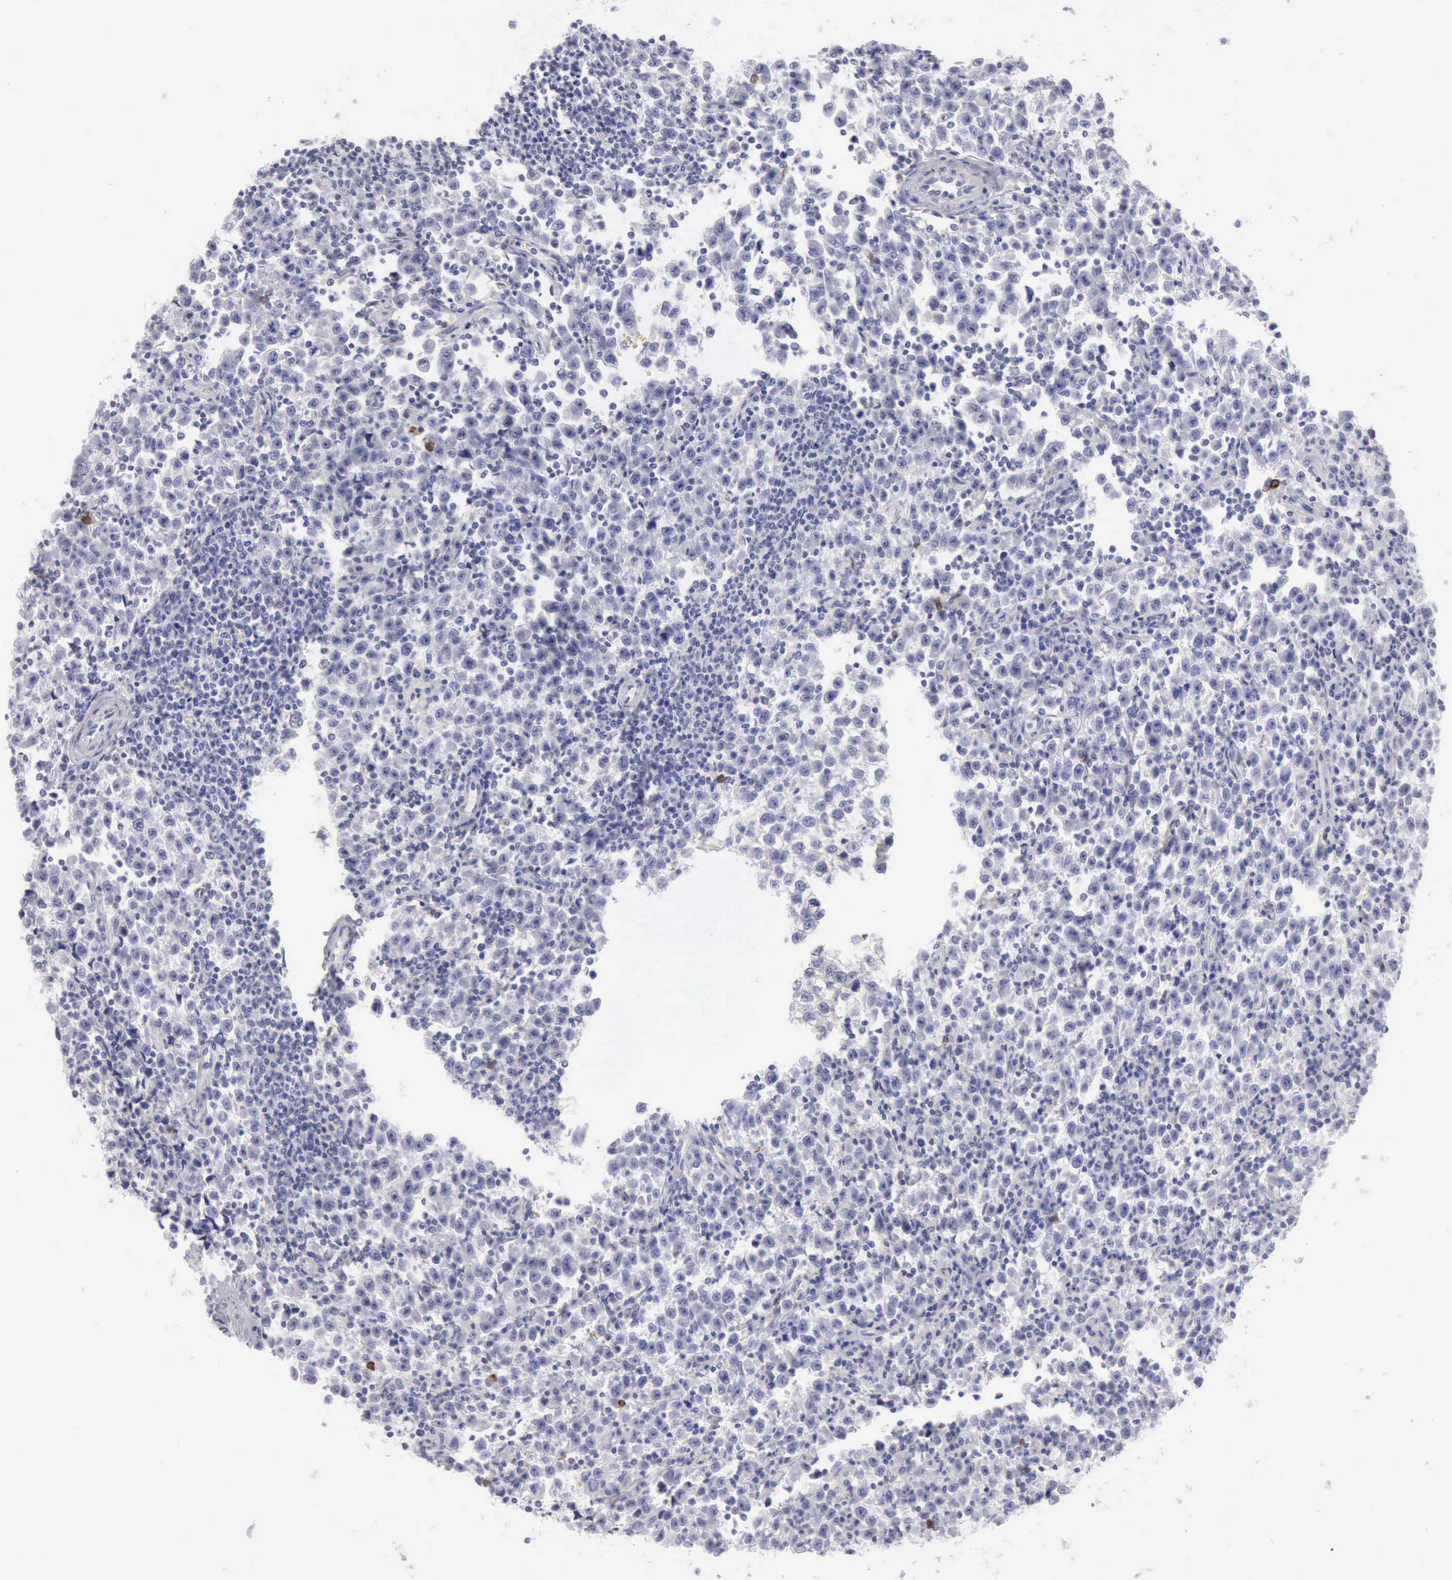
{"staining": {"intensity": "negative", "quantity": "none", "location": "none"}, "tissue": "testis cancer", "cell_type": "Tumor cells", "image_type": "cancer", "snomed": [{"axis": "morphology", "description": "Seminoma, NOS"}, {"axis": "topography", "description": "Testis"}], "caption": "Human seminoma (testis) stained for a protein using immunohistochemistry displays no staining in tumor cells.", "gene": "NCAM1", "patient": {"sex": "male", "age": 35}}